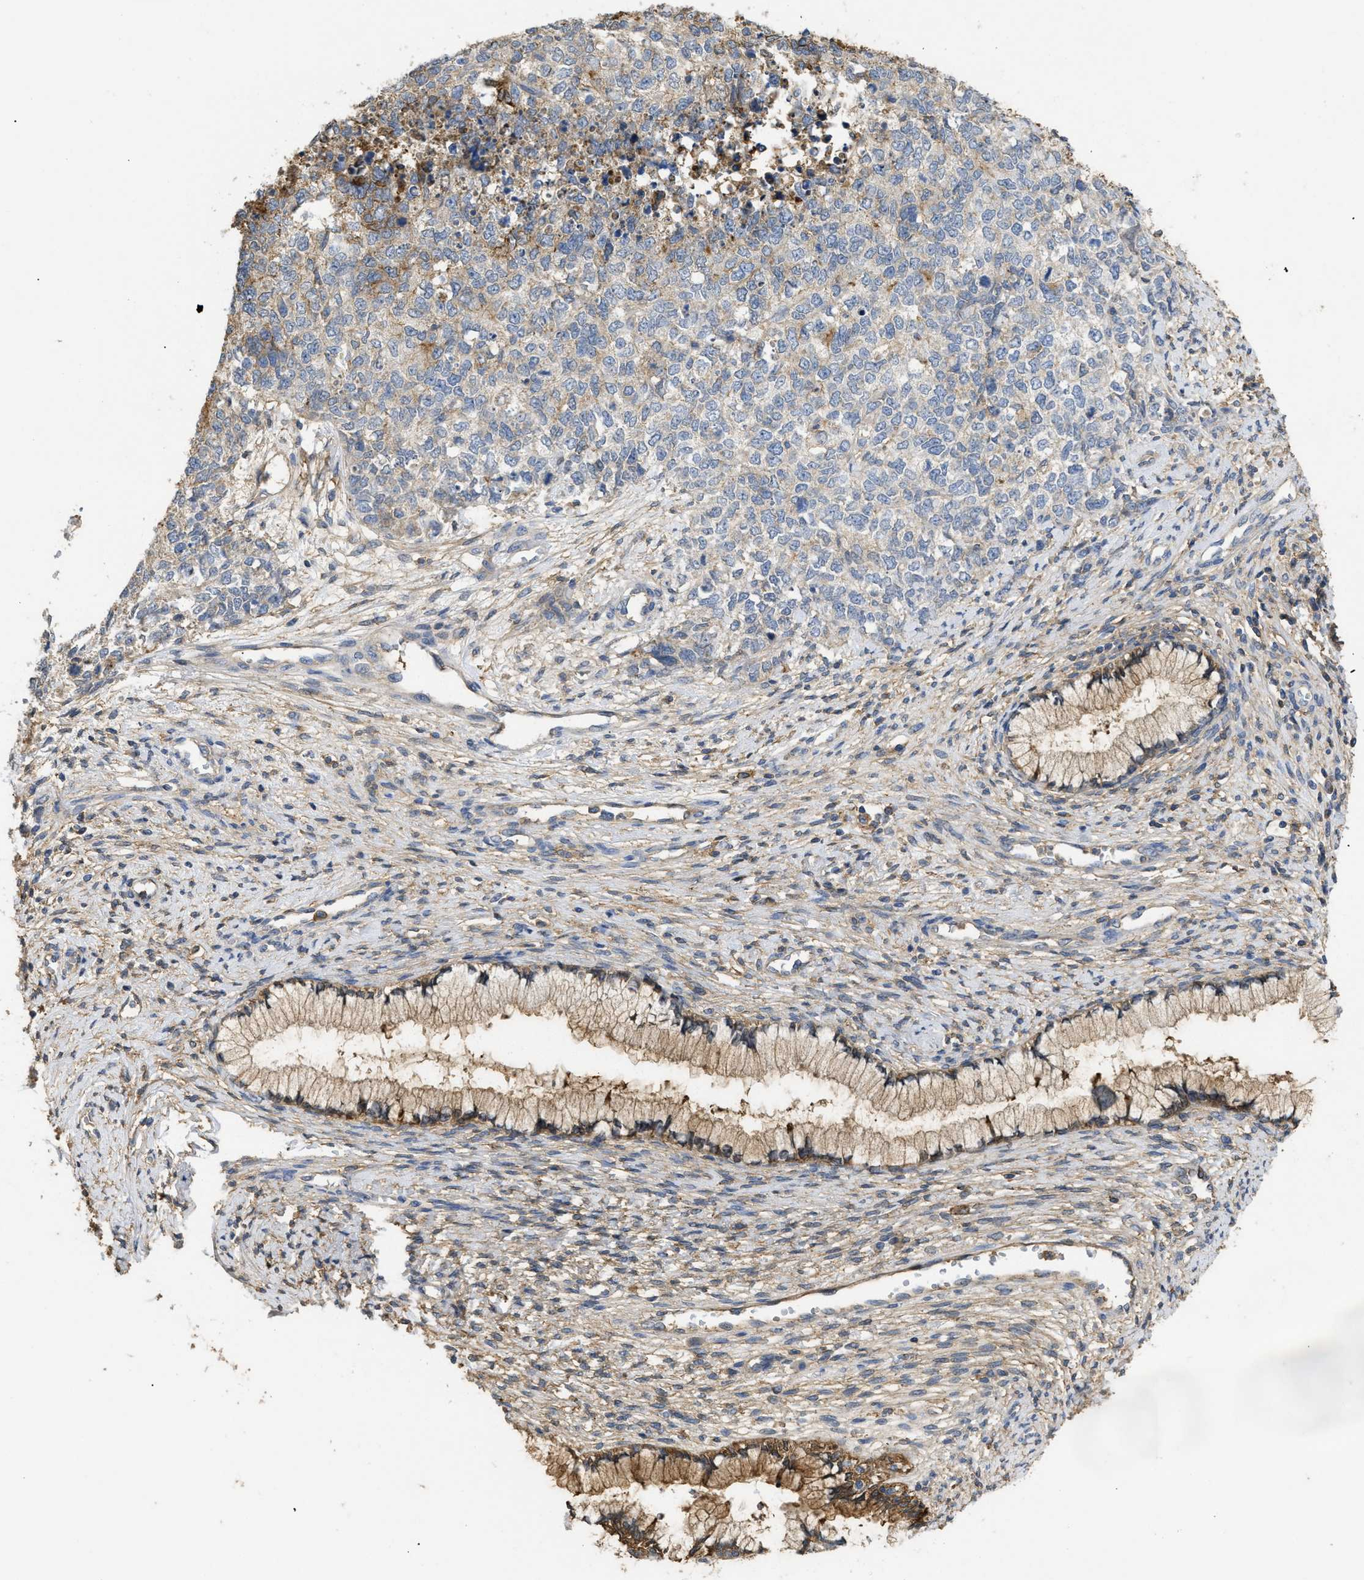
{"staining": {"intensity": "weak", "quantity": "<25%", "location": "cytoplasmic/membranous"}, "tissue": "cervical cancer", "cell_type": "Tumor cells", "image_type": "cancer", "snomed": [{"axis": "morphology", "description": "Squamous cell carcinoma, NOS"}, {"axis": "topography", "description": "Cervix"}], "caption": "Immunohistochemical staining of human cervical cancer displays no significant positivity in tumor cells.", "gene": "ANXA4", "patient": {"sex": "female", "age": 63}}